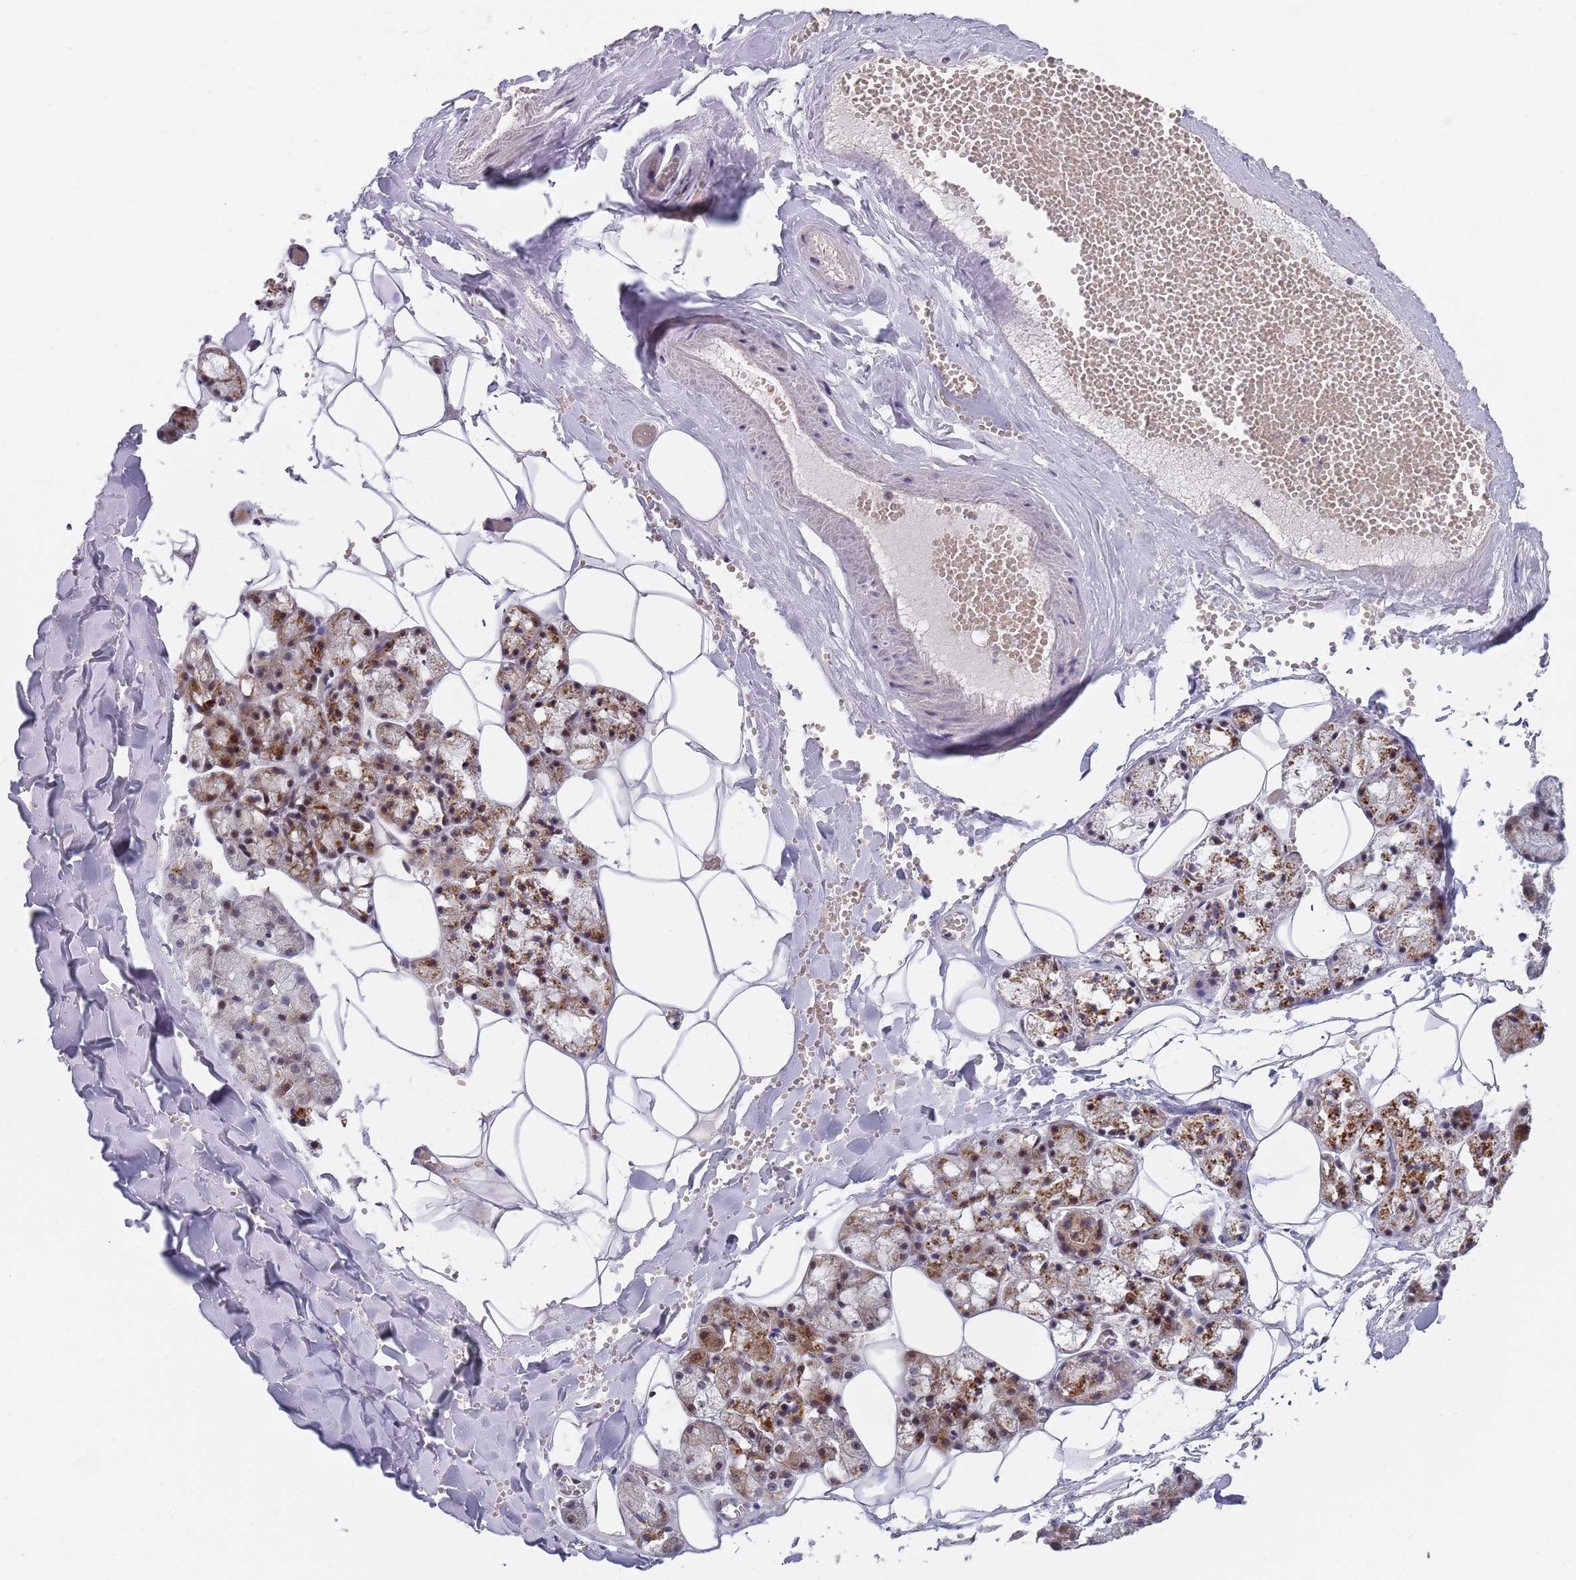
{"staining": {"intensity": "strong", "quantity": "25%-75%", "location": "cytoplasmic/membranous,nuclear"}, "tissue": "salivary gland", "cell_type": "Glandular cells", "image_type": "normal", "snomed": [{"axis": "morphology", "description": "Normal tissue, NOS"}, {"axis": "topography", "description": "Salivary gland"}], "caption": "A brown stain shows strong cytoplasmic/membranous,nuclear positivity of a protein in glandular cells of normal human salivary gland.", "gene": "PLCL2", "patient": {"sex": "male", "age": 62}}